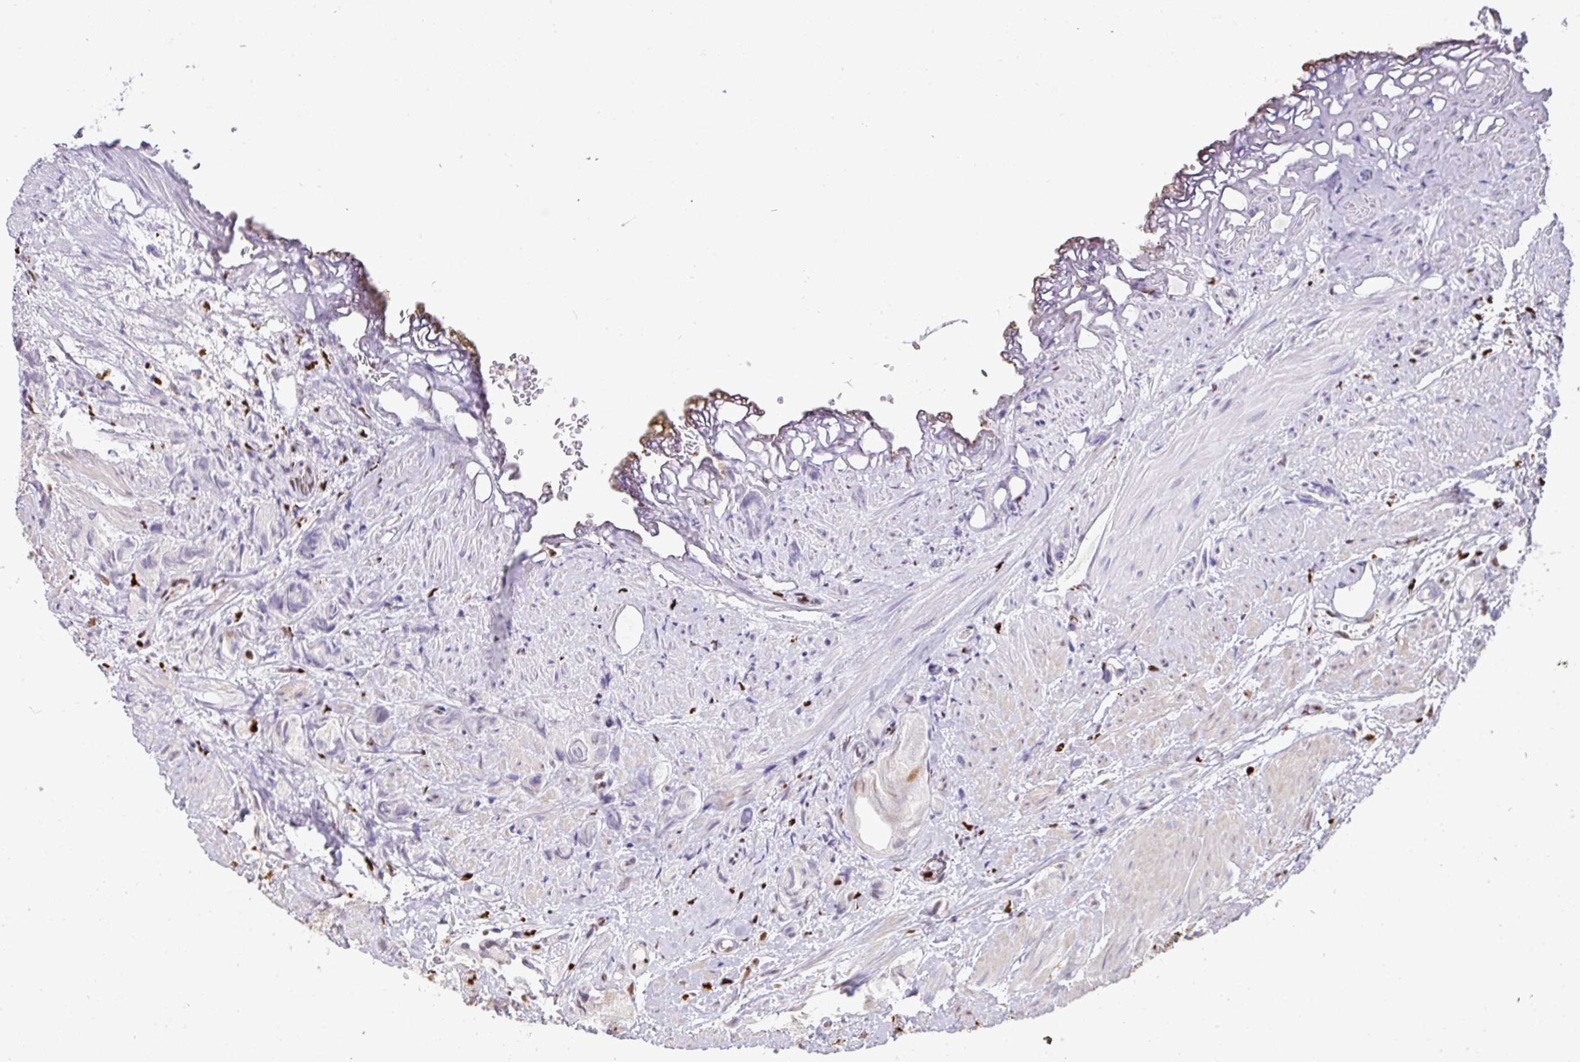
{"staining": {"intensity": "weak", "quantity": "<25%", "location": "nuclear"}, "tissue": "prostate cancer", "cell_type": "Tumor cells", "image_type": "cancer", "snomed": [{"axis": "morphology", "description": "Adenocarcinoma, High grade"}, {"axis": "topography", "description": "Prostate"}], "caption": "Photomicrograph shows no protein positivity in tumor cells of high-grade adenocarcinoma (prostate) tissue. The staining was performed using DAB to visualize the protein expression in brown, while the nuclei were stained in blue with hematoxylin (Magnification: 20x).", "gene": "SAMHD1", "patient": {"sex": "male", "age": 82}}